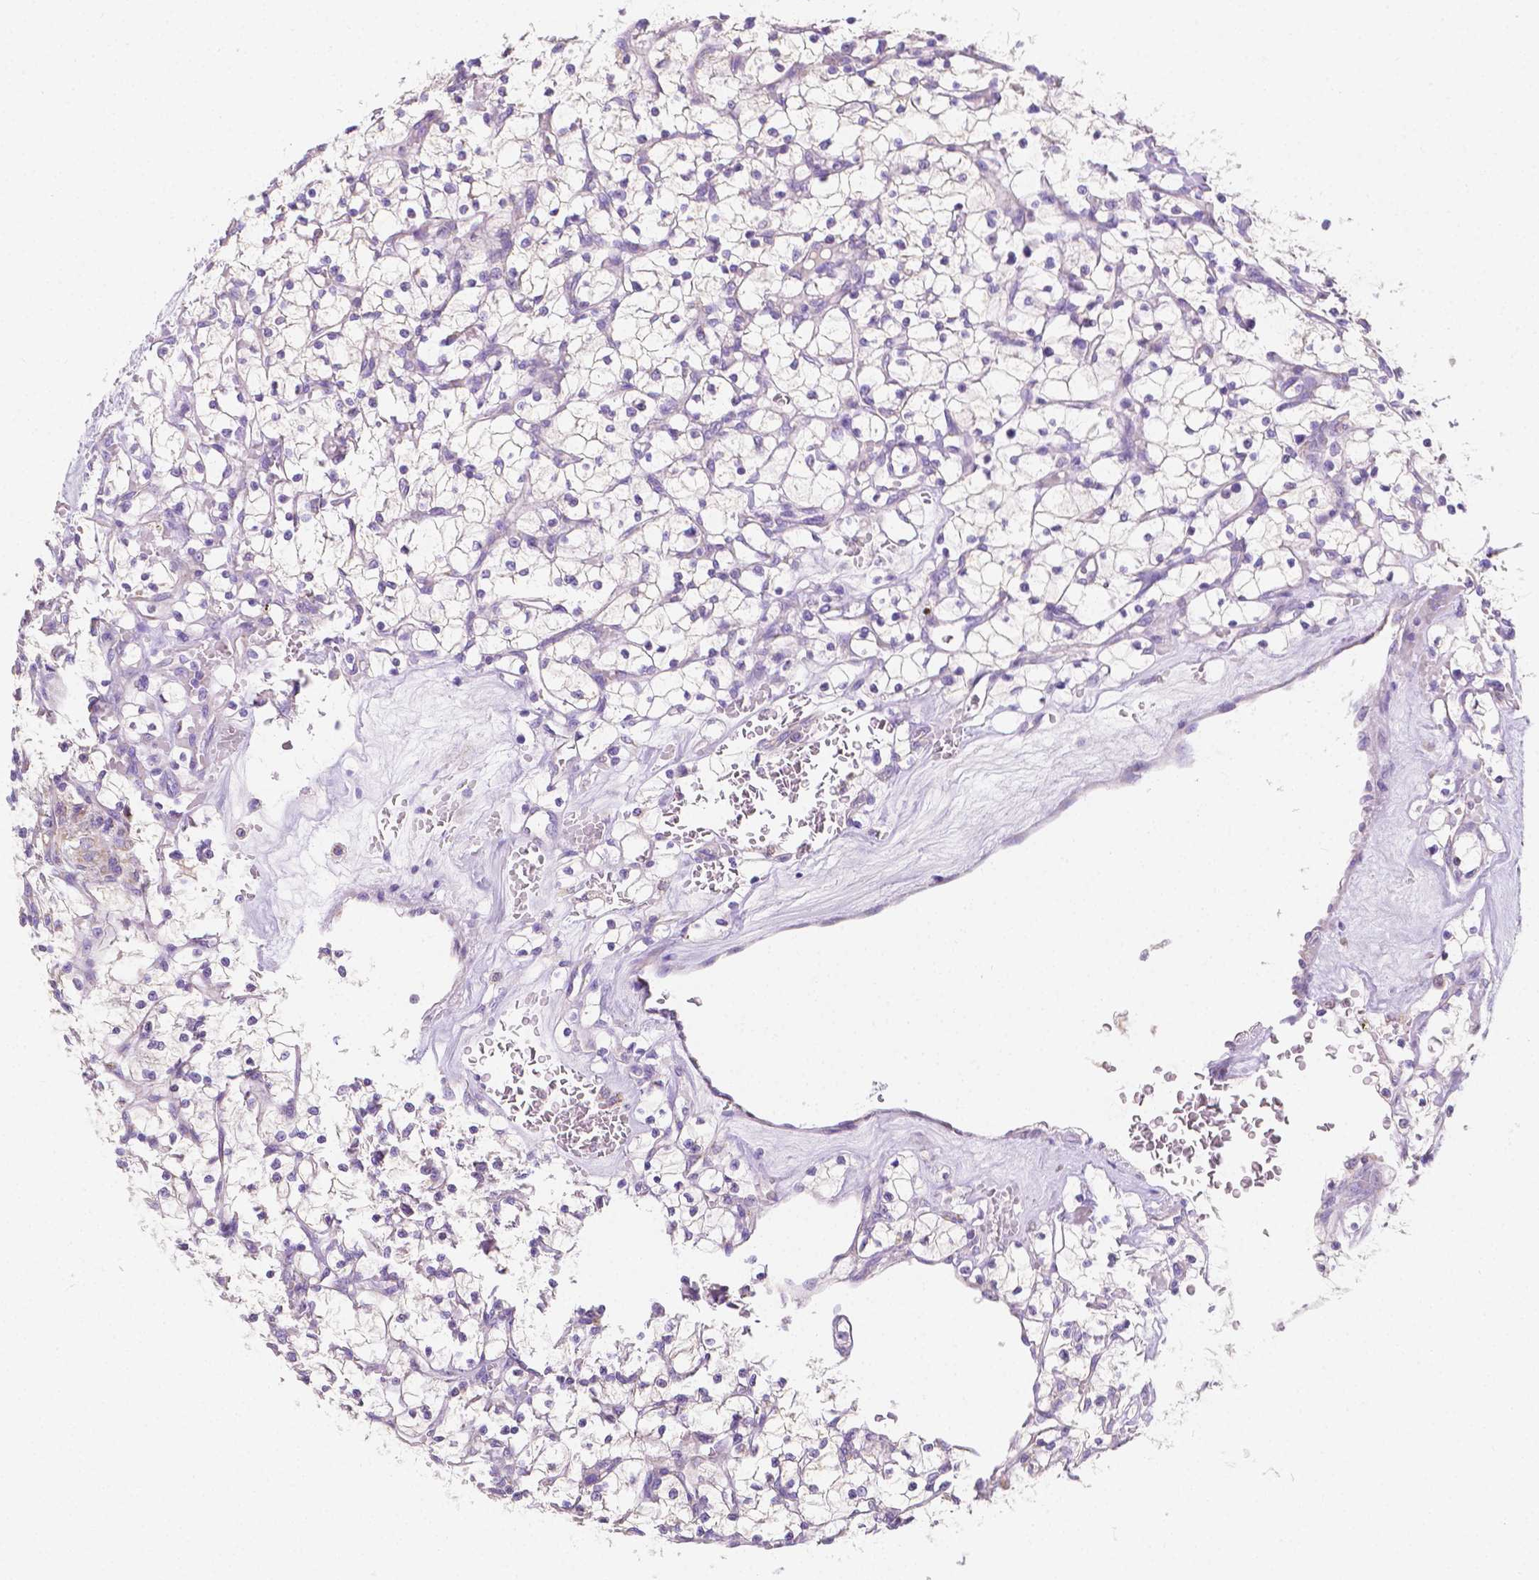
{"staining": {"intensity": "negative", "quantity": "none", "location": "none"}, "tissue": "renal cancer", "cell_type": "Tumor cells", "image_type": "cancer", "snomed": [{"axis": "morphology", "description": "Adenocarcinoma, NOS"}, {"axis": "topography", "description": "Kidney"}], "caption": "Immunohistochemical staining of renal adenocarcinoma reveals no significant positivity in tumor cells.", "gene": "TMEM130", "patient": {"sex": "female", "age": 64}}